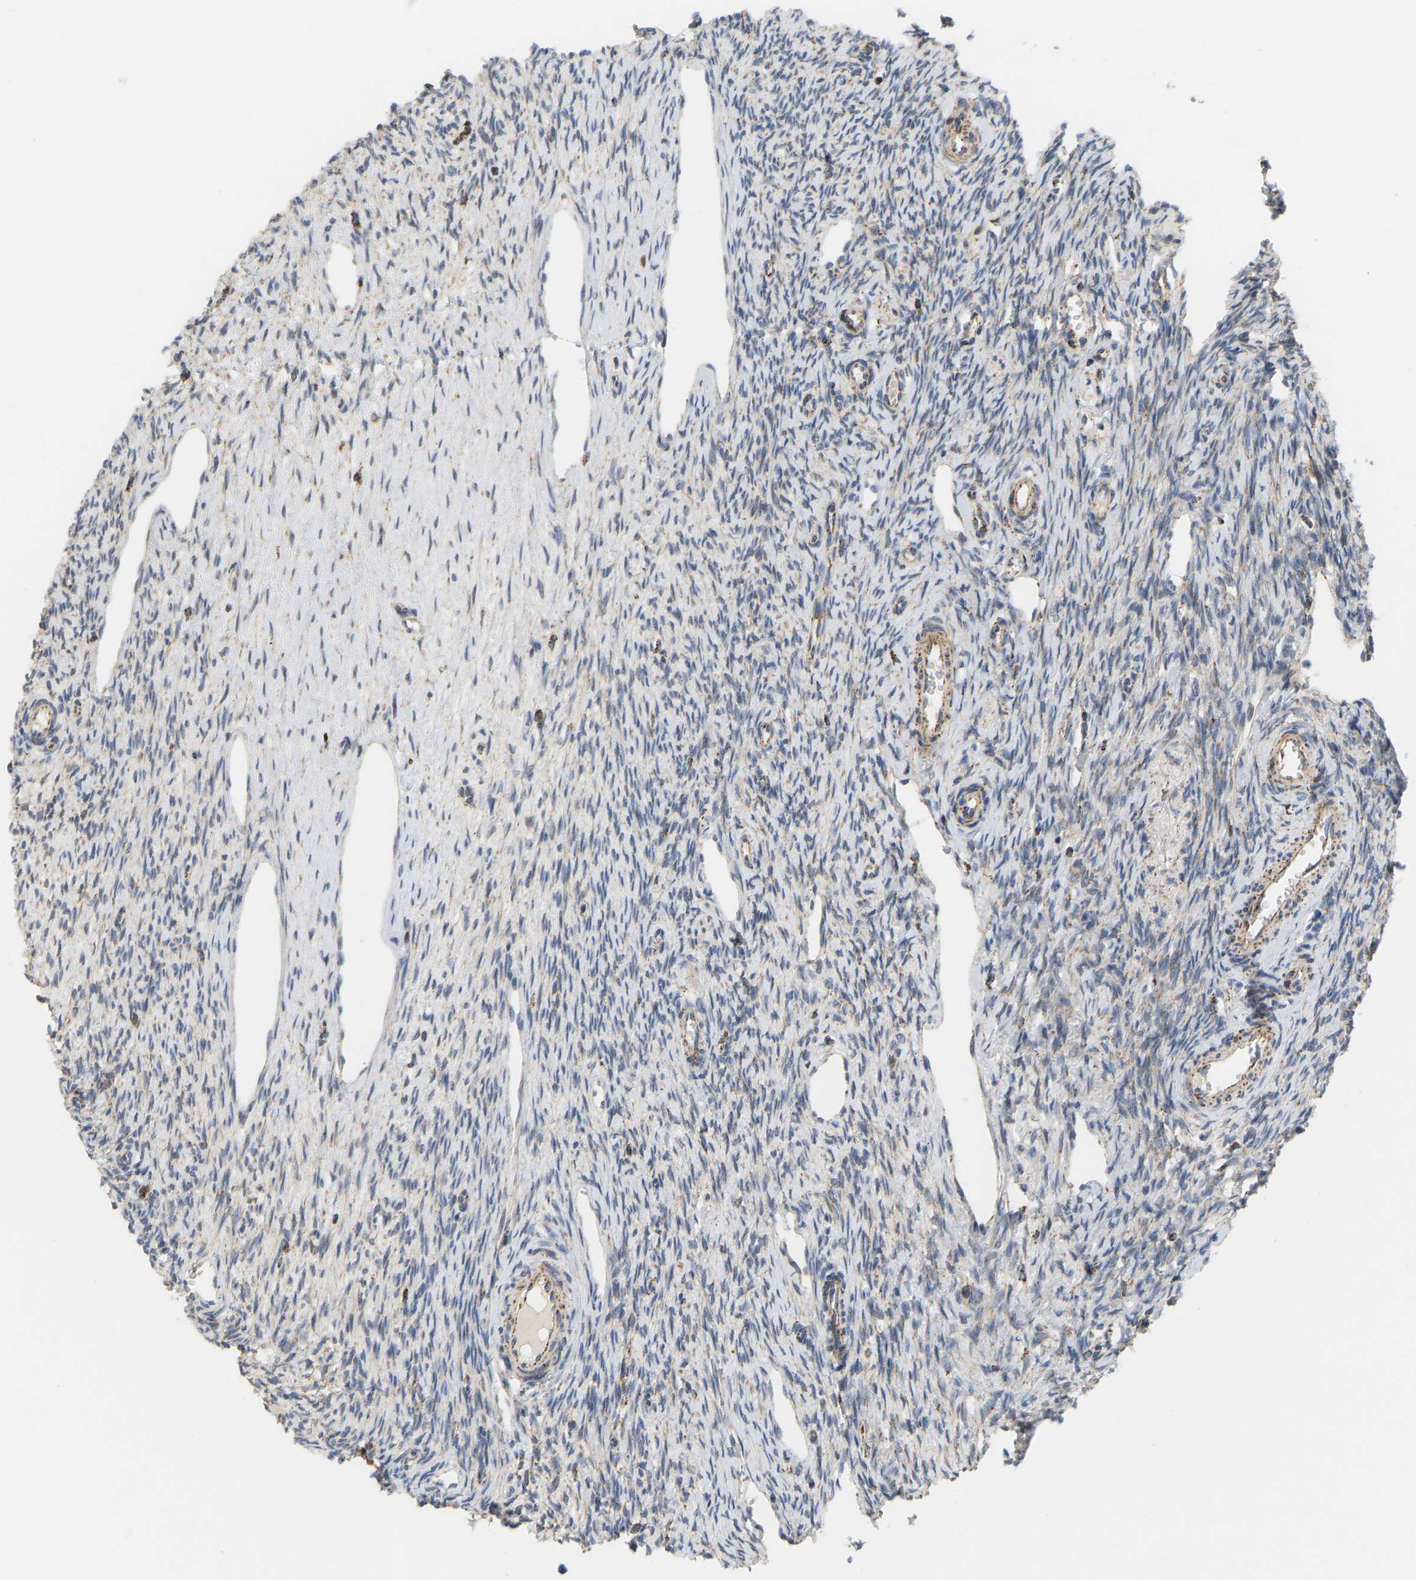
{"staining": {"intensity": "moderate", "quantity": "25%-75%", "location": "cytoplasmic/membranous"}, "tissue": "ovary", "cell_type": "Ovarian stroma cells", "image_type": "normal", "snomed": [{"axis": "morphology", "description": "Normal tissue, NOS"}, {"axis": "topography", "description": "Ovary"}], "caption": "A high-resolution micrograph shows IHC staining of normal ovary, which demonstrates moderate cytoplasmic/membranous positivity in approximately 25%-75% of ovarian stroma cells.", "gene": "GPSM2", "patient": {"sex": "female", "age": 33}}